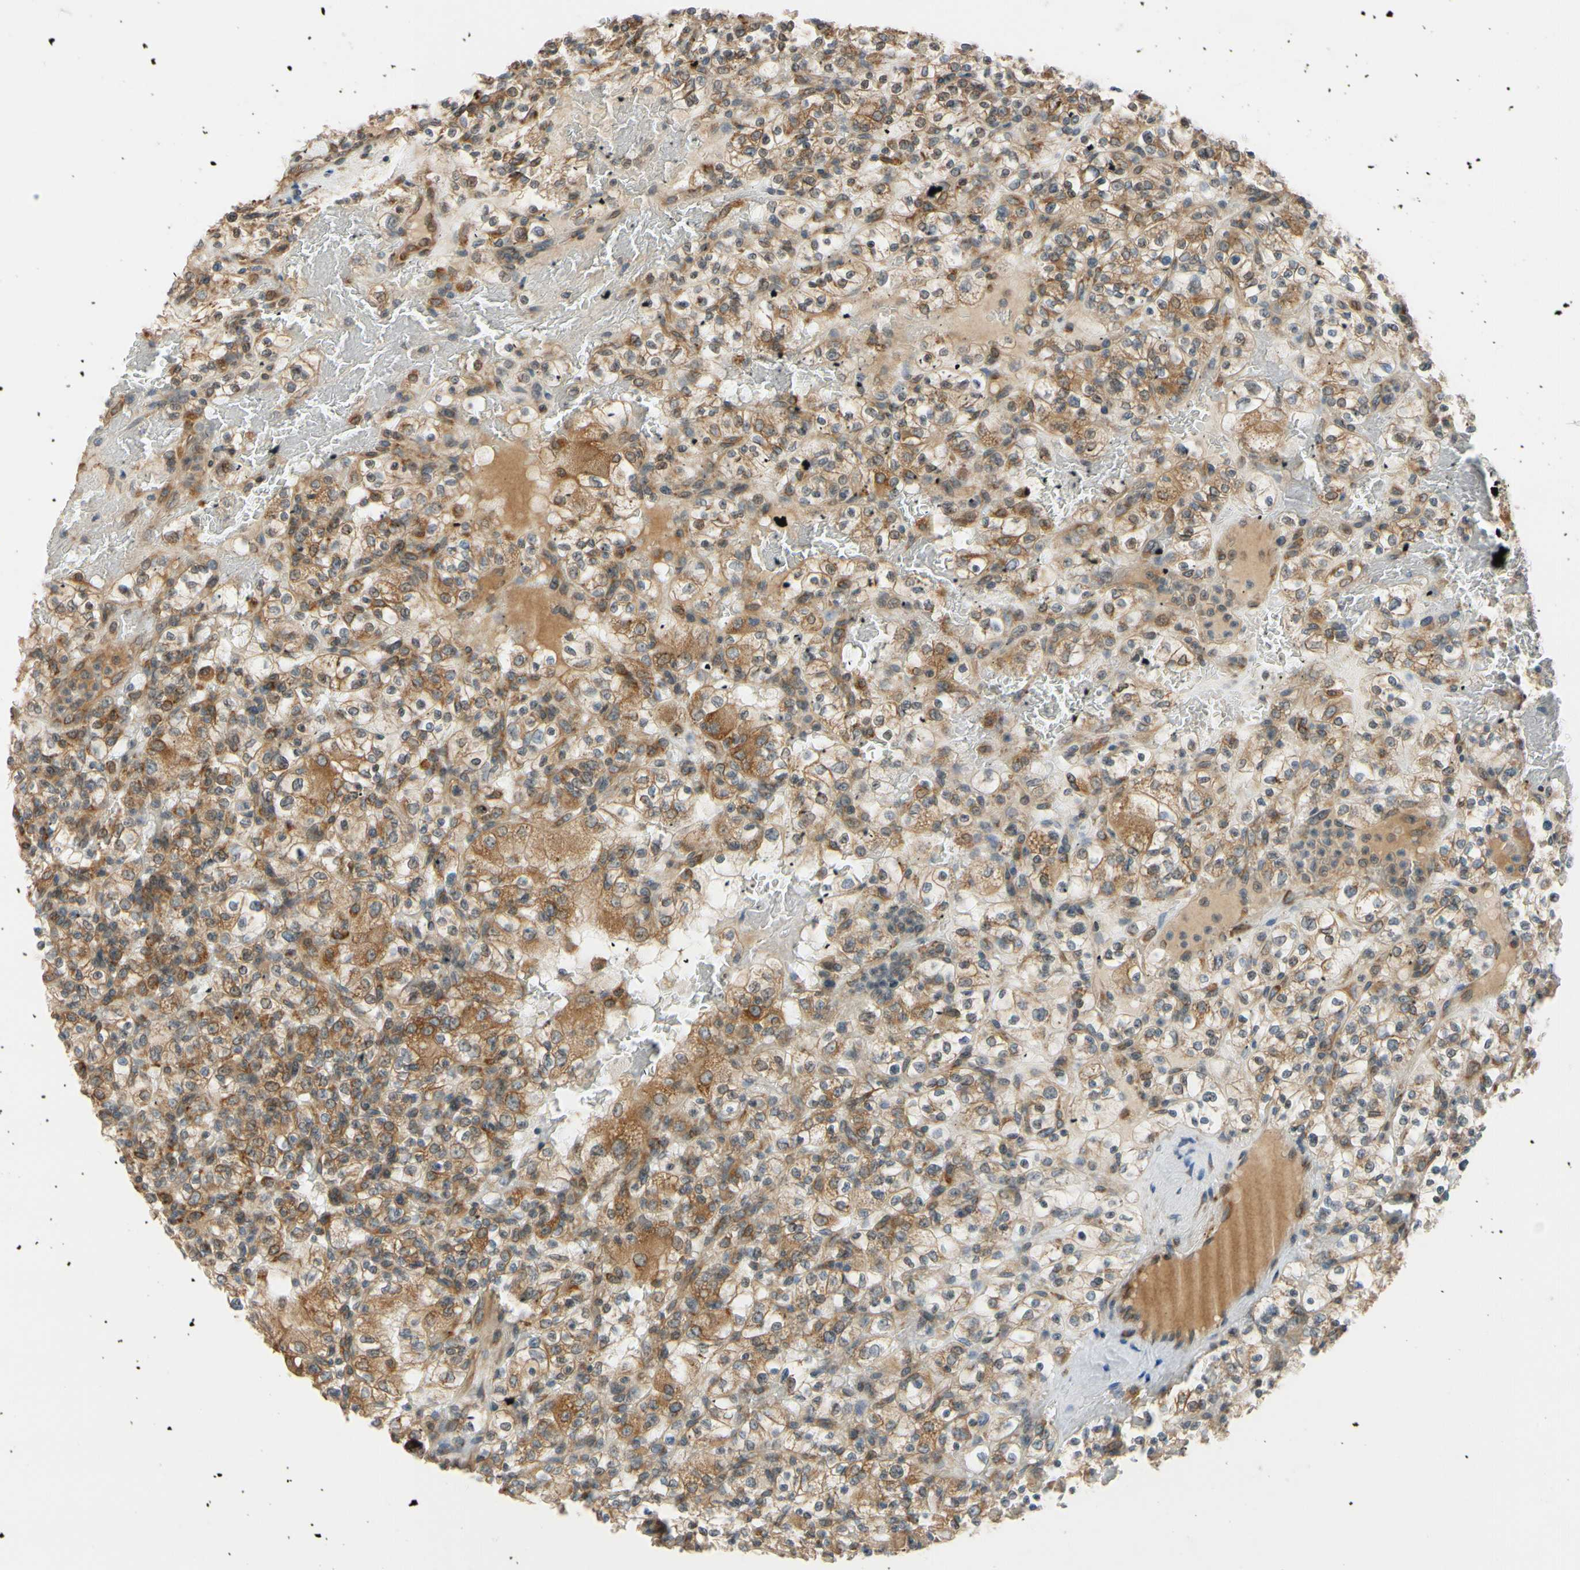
{"staining": {"intensity": "moderate", "quantity": "25%-75%", "location": "cytoplasmic/membranous"}, "tissue": "renal cancer", "cell_type": "Tumor cells", "image_type": "cancer", "snomed": [{"axis": "morphology", "description": "Normal tissue, NOS"}, {"axis": "morphology", "description": "Adenocarcinoma, NOS"}, {"axis": "topography", "description": "Kidney"}], "caption": "A histopathology image of human renal cancer stained for a protein shows moderate cytoplasmic/membranous brown staining in tumor cells.", "gene": "RPN2", "patient": {"sex": "female", "age": 72}}